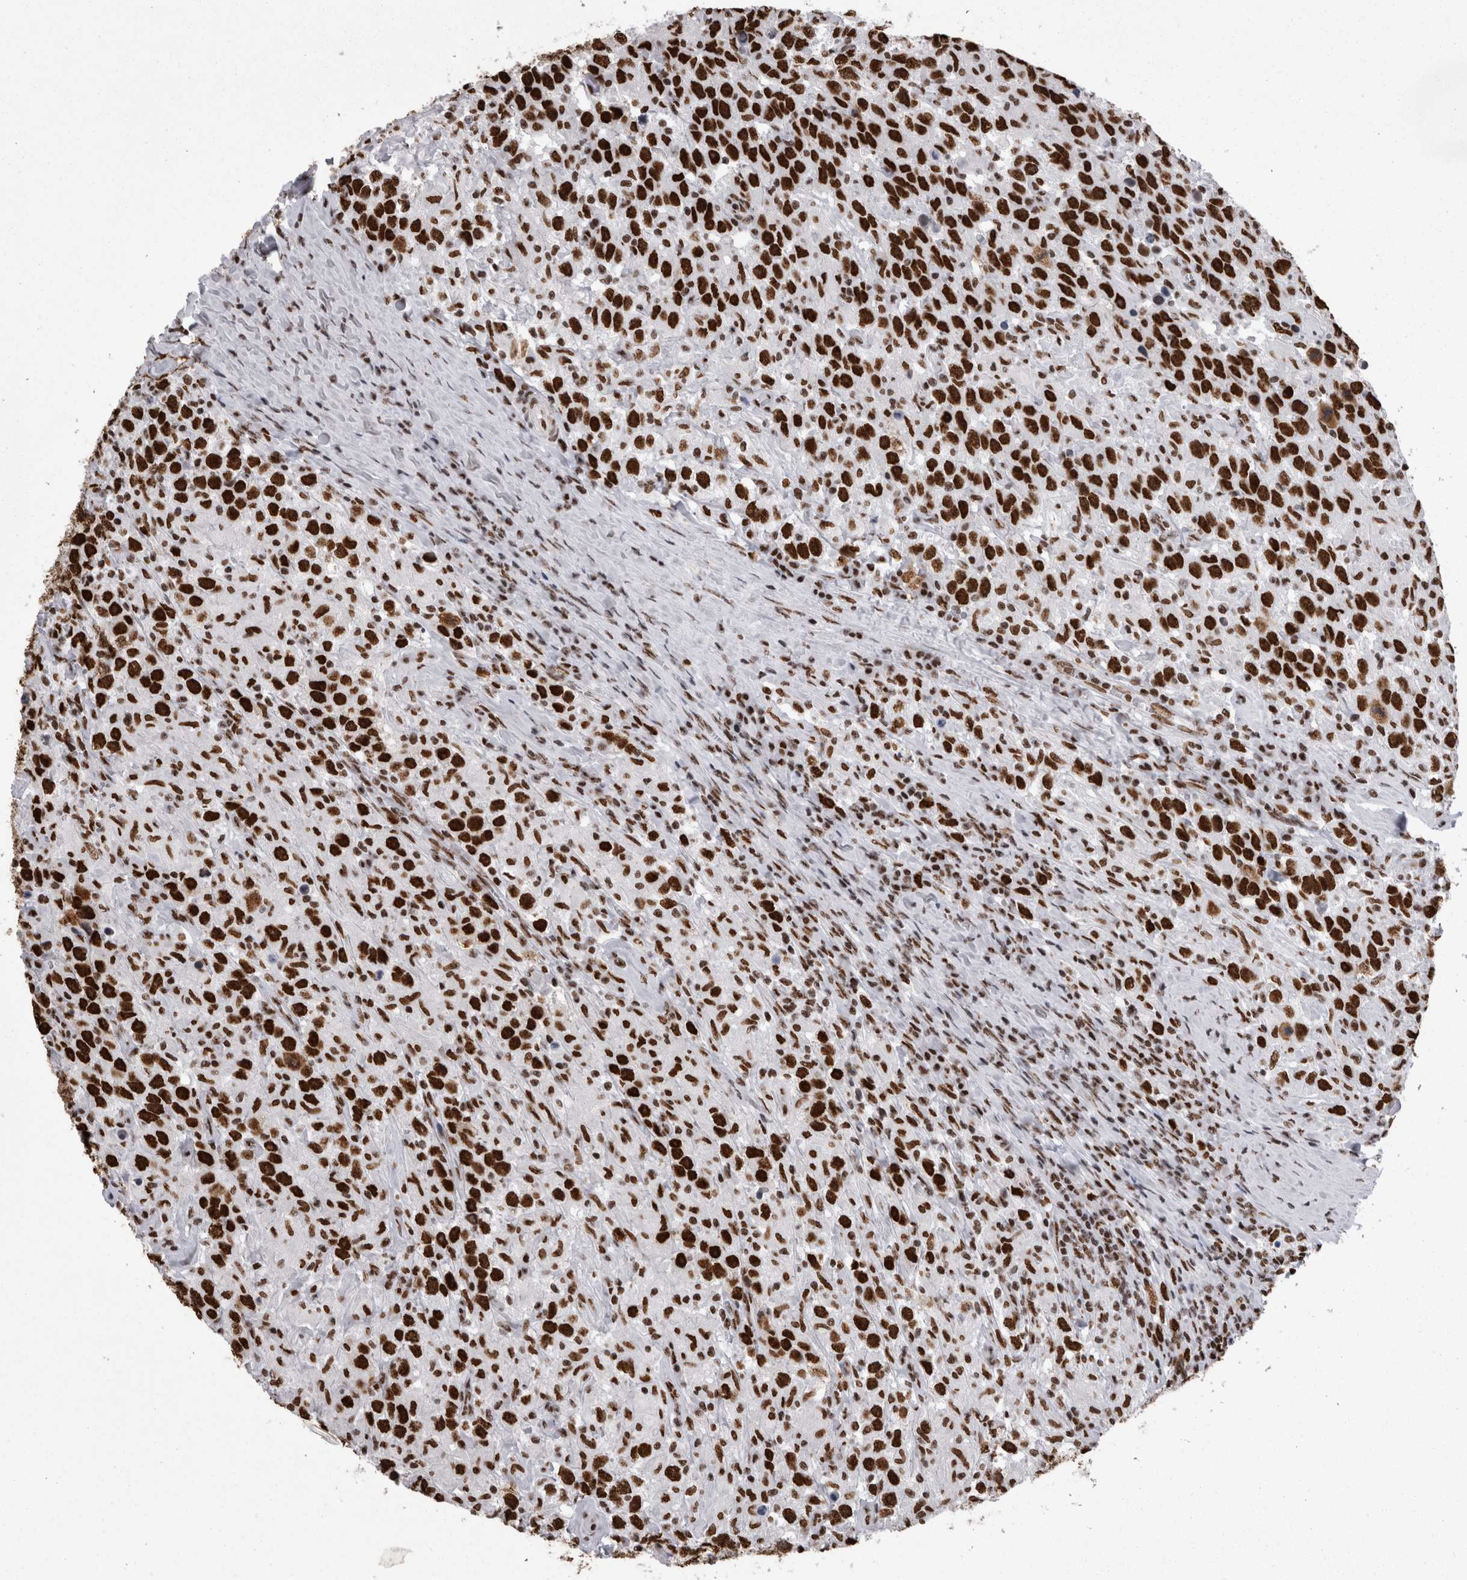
{"staining": {"intensity": "strong", "quantity": ">75%", "location": "nuclear"}, "tissue": "testis cancer", "cell_type": "Tumor cells", "image_type": "cancer", "snomed": [{"axis": "morphology", "description": "Seminoma, NOS"}, {"axis": "topography", "description": "Testis"}], "caption": "A brown stain shows strong nuclear positivity of a protein in human testis seminoma tumor cells. (DAB (3,3'-diaminobenzidine) IHC, brown staining for protein, blue staining for nuclei).", "gene": "HNRNPM", "patient": {"sex": "male", "age": 41}}